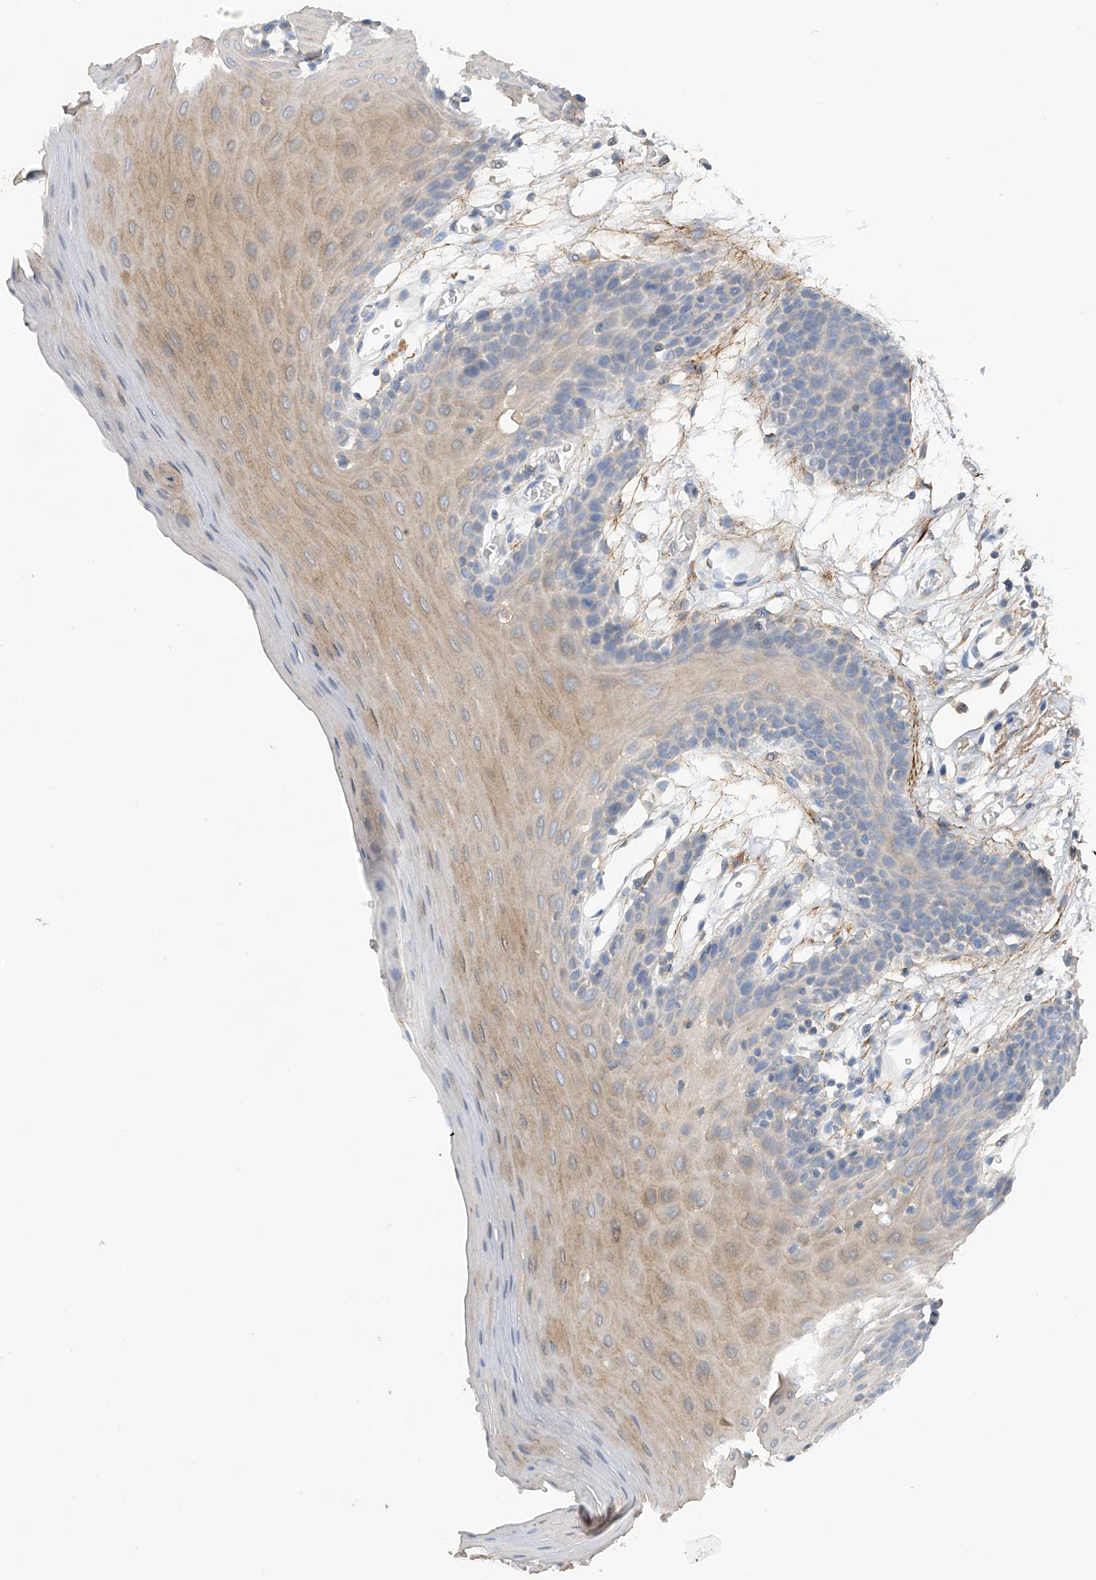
{"staining": {"intensity": "weak", "quantity": "<25%", "location": "cytoplasmic/membranous"}, "tissue": "oral mucosa", "cell_type": "Squamous epithelial cells", "image_type": "normal", "snomed": [{"axis": "morphology", "description": "Normal tissue, NOS"}, {"axis": "morphology", "description": "Squamous cell carcinoma, NOS"}, {"axis": "topography", "description": "Skeletal muscle"}, {"axis": "topography", "description": "Oral tissue"}, {"axis": "topography", "description": "Salivary gland"}, {"axis": "topography", "description": "Head-Neck"}], "caption": "Unremarkable oral mucosa was stained to show a protein in brown. There is no significant expression in squamous epithelial cells. (DAB (3,3'-diaminobenzidine) IHC with hematoxylin counter stain).", "gene": "GALNTL6", "patient": {"sex": "male", "age": 54}}